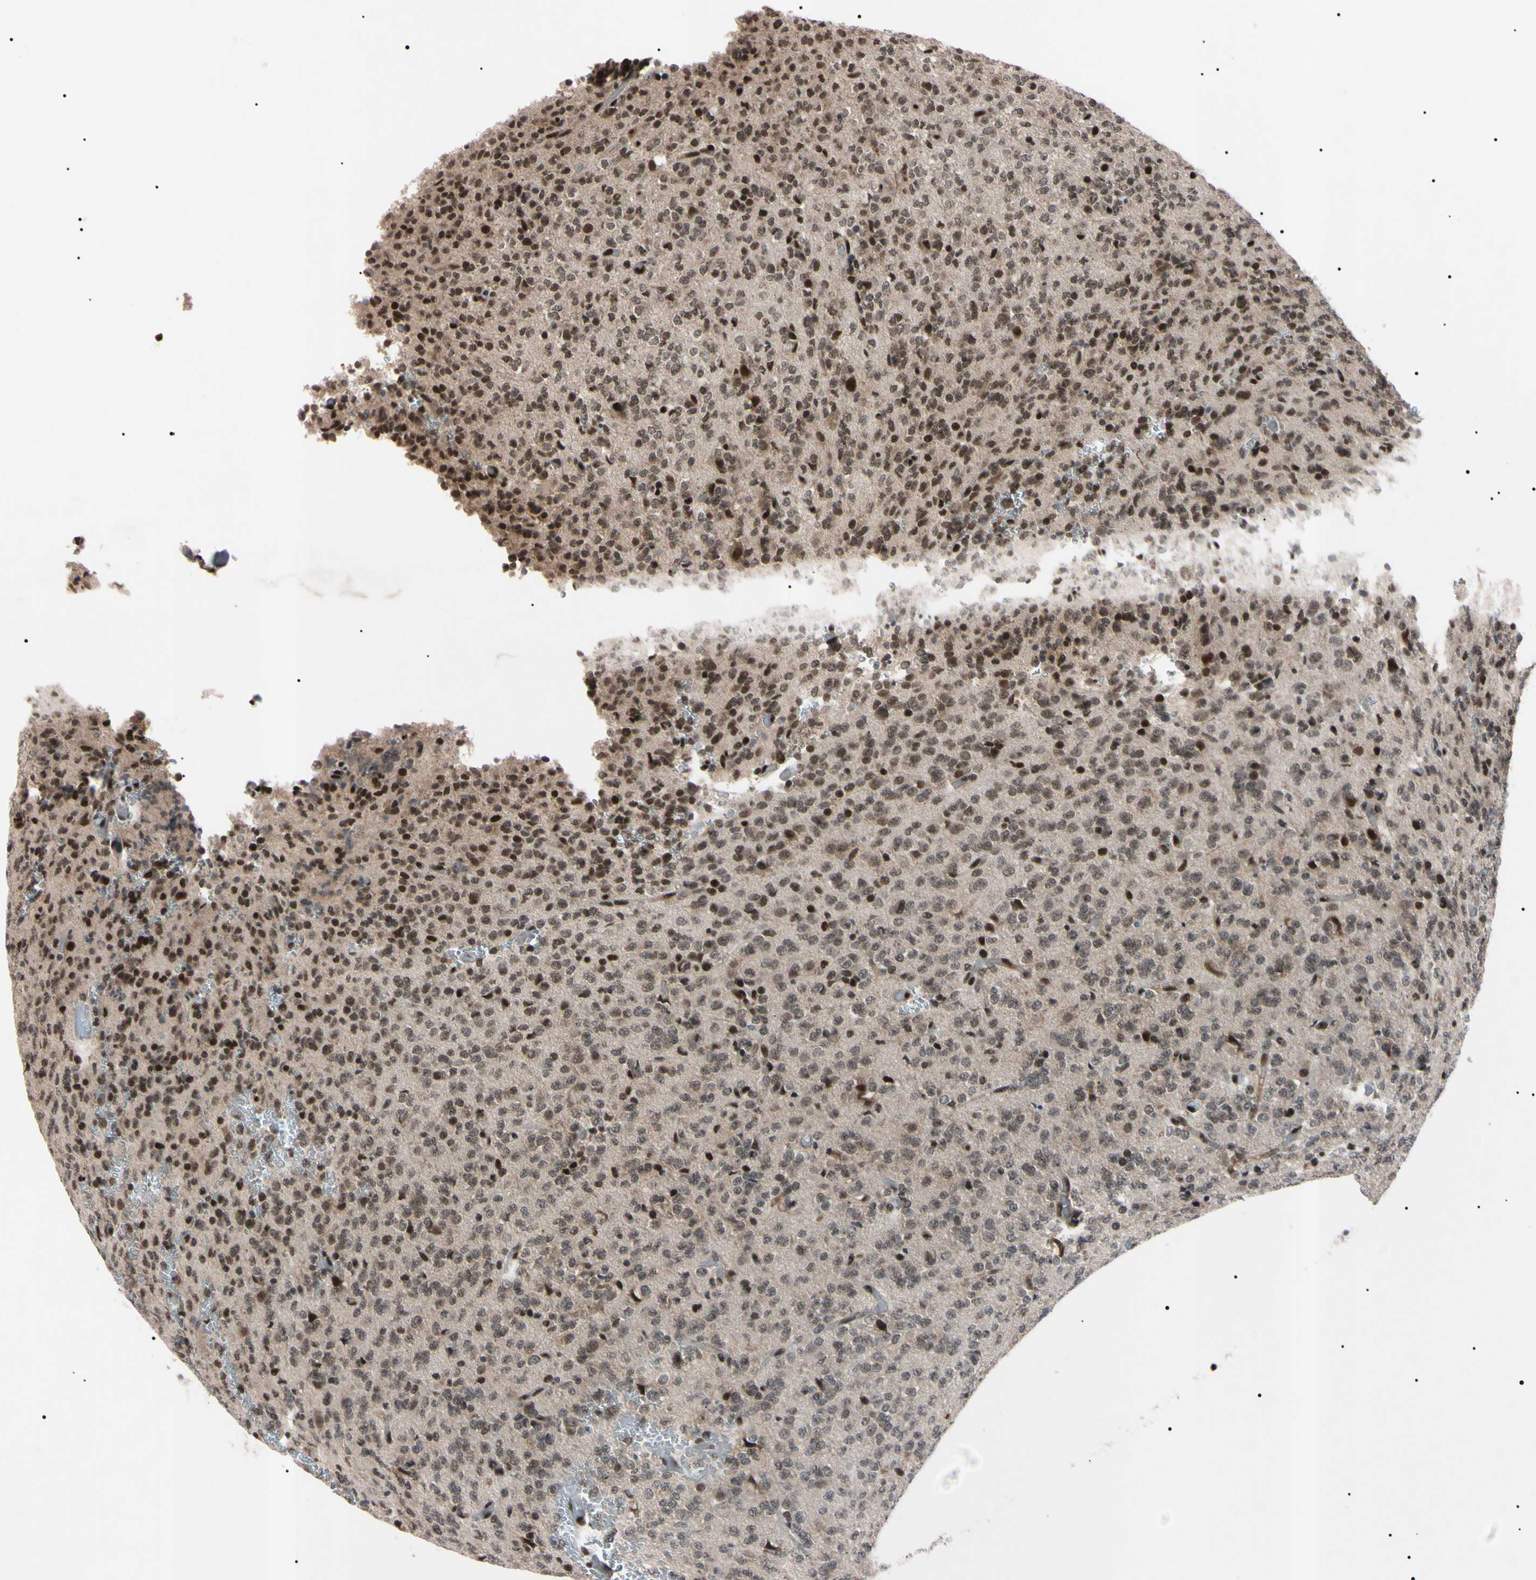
{"staining": {"intensity": "negative", "quantity": "none", "location": "none"}, "tissue": "glioma", "cell_type": "Tumor cells", "image_type": "cancer", "snomed": [{"axis": "morphology", "description": "Glioma, malignant, Low grade"}, {"axis": "topography", "description": "Brain"}], "caption": "Protein analysis of low-grade glioma (malignant) exhibits no significant positivity in tumor cells. (Brightfield microscopy of DAB (3,3'-diaminobenzidine) immunohistochemistry (IHC) at high magnification).", "gene": "YY1", "patient": {"sex": "male", "age": 38}}